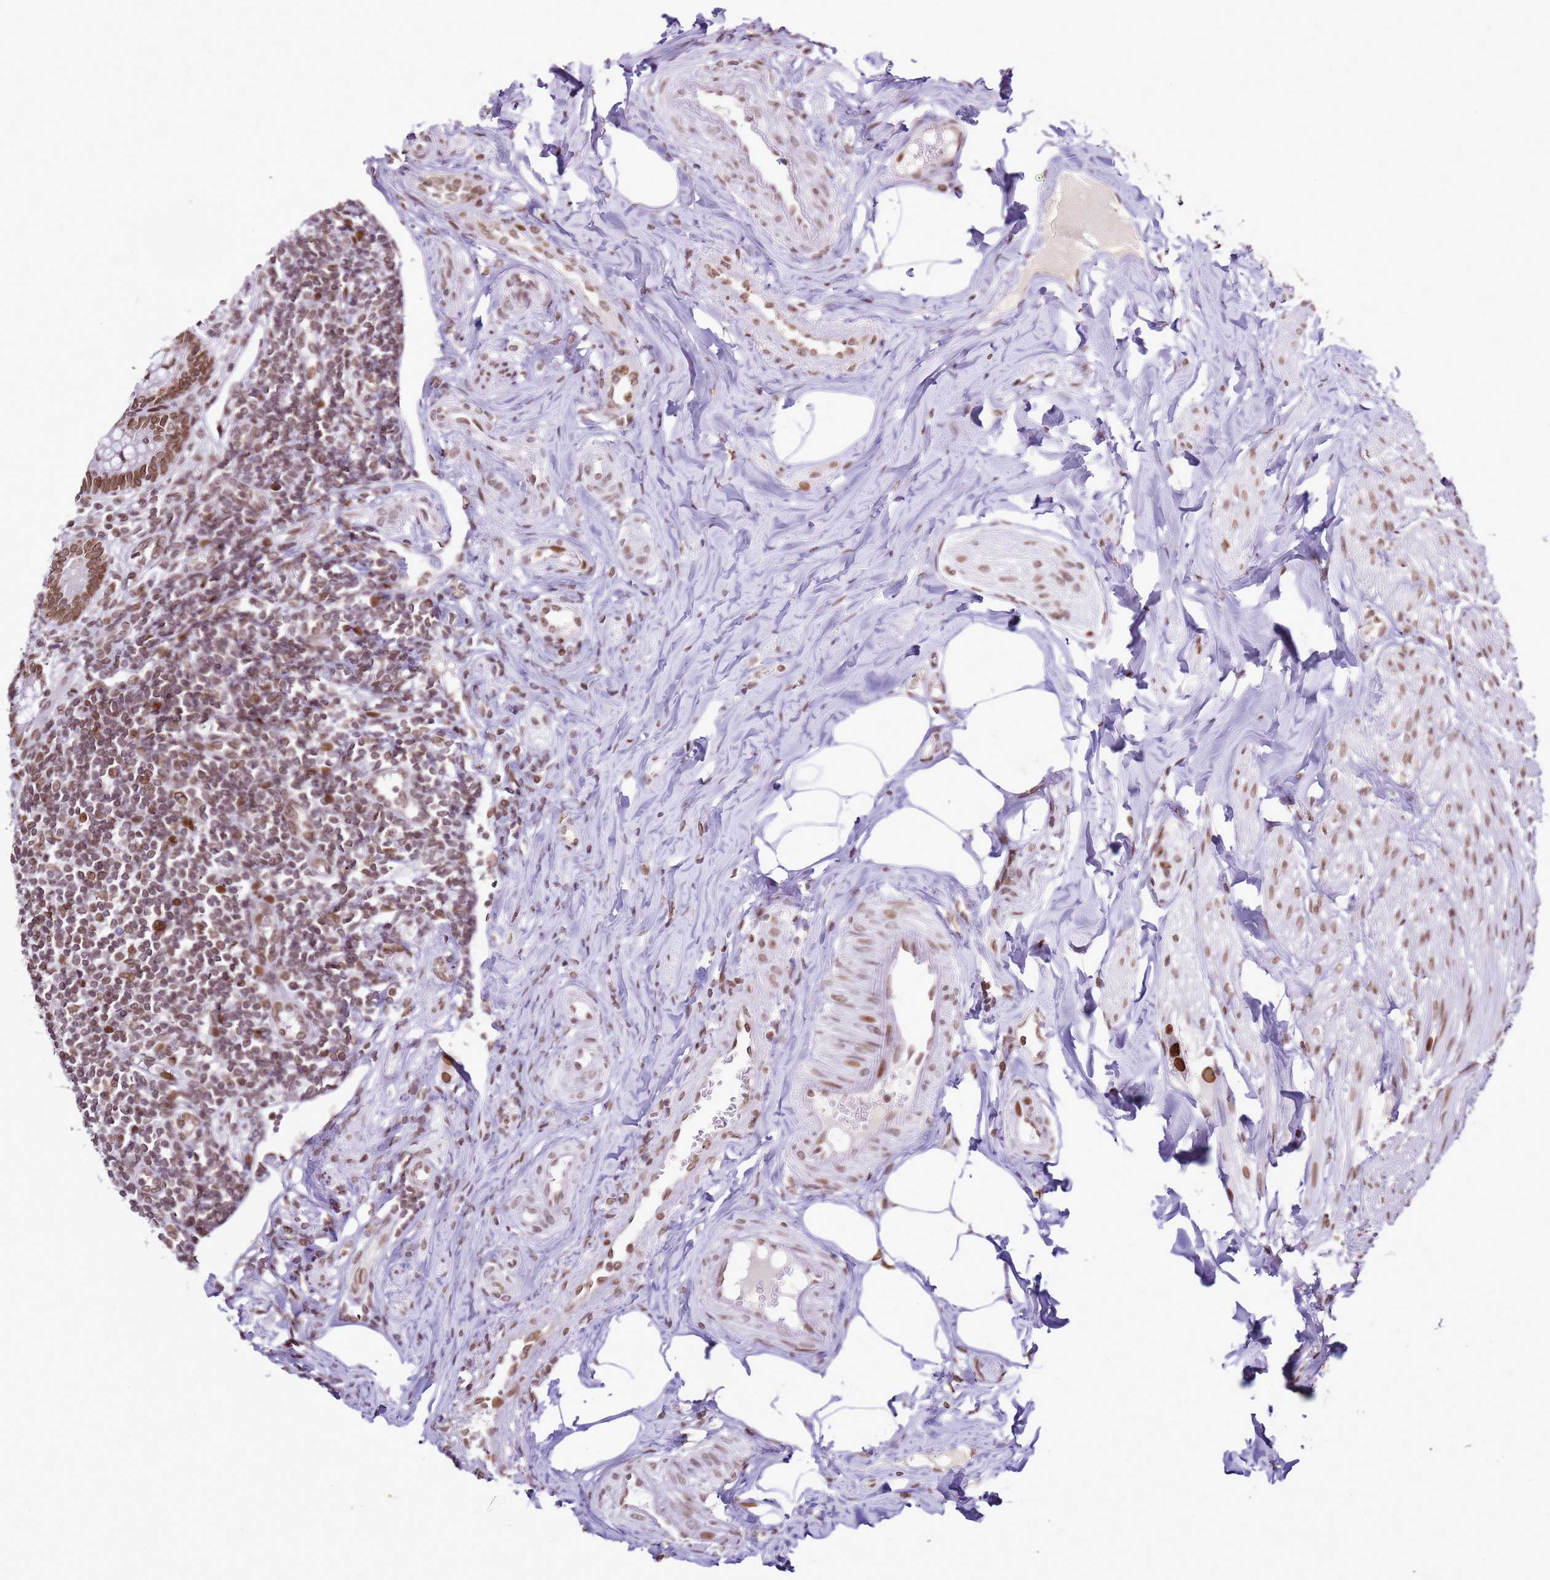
{"staining": {"intensity": "moderate", "quantity": ">75%", "location": "cytoplasmic/membranous"}, "tissue": "appendix", "cell_type": "Glandular cells", "image_type": "normal", "snomed": [{"axis": "morphology", "description": "Normal tissue, NOS"}, {"axis": "topography", "description": "Appendix"}], "caption": "The image exhibits immunohistochemical staining of benign appendix. There is moderate cytoplasmic/membranous positivity is identified in about >75% of glandular cells. The staining was performed using DAB to visualize the protein expression in brown, while the nuclei were stained in blue with hematoxylin (Magnification: 20x).", "gene": "POU6F1", "patient": {"sex": "female", "age": 33}}